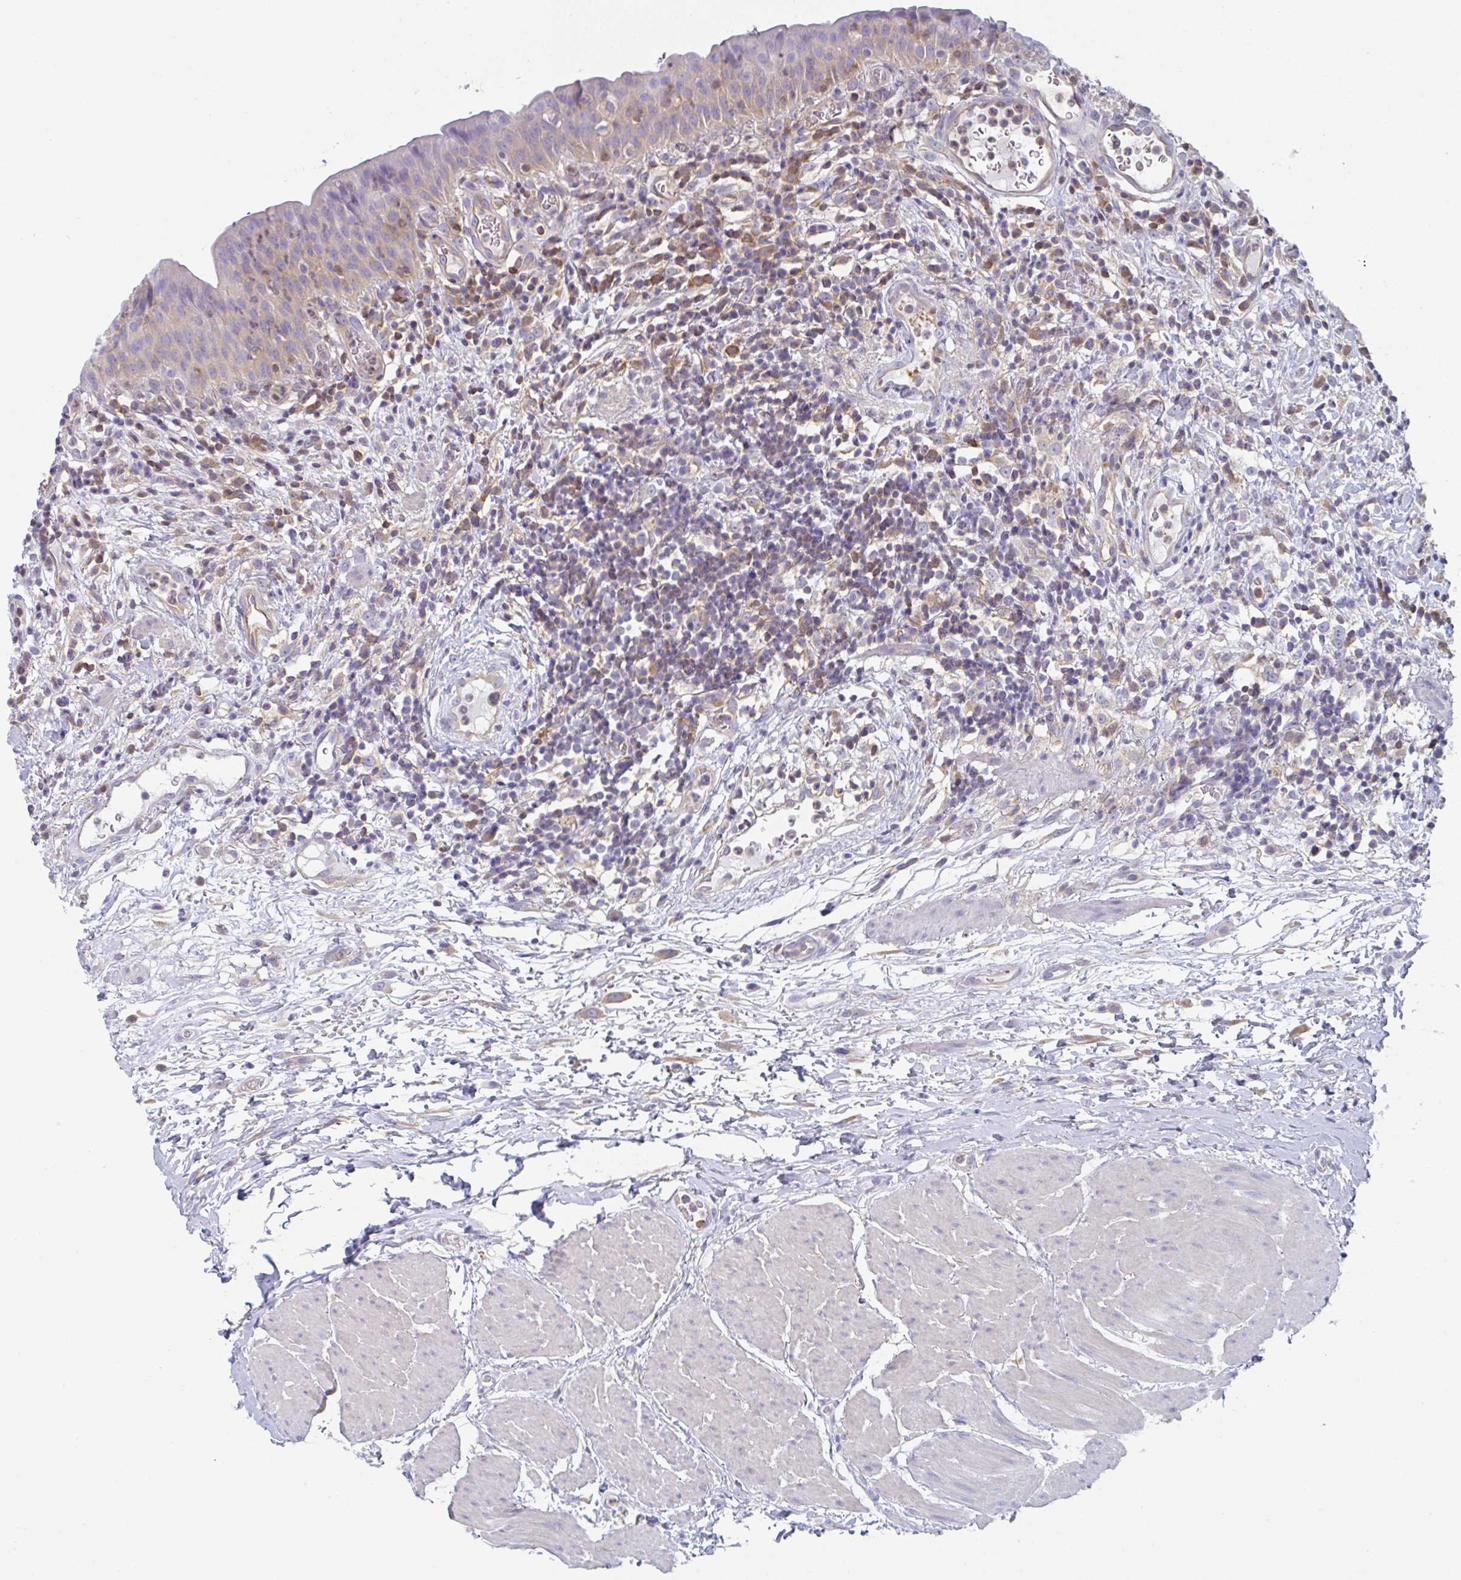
{"staining": {"intensity": "weak", "quantity": "<25%", "location": "cytoplasmic/membranous"}, "tissue": "urinary bladder", "cell_type": "Urothelial cells", "image_type": "normal", "snomed": [{"axis": "morphology", "description": "Normal tissue, NOS"}, {"axis": "morphology", "description": "Inflammation, NOS"}, {"axis": "topography", "description": "Urinary bladder"}], "caption": "Immunohistochemical staining of unremarkable human urinary bladder reveals no significant staining in urothelial cells. (DAB (3,3'-diaminobenzidine) immunohistochemistry (IHC), high magnification).", "gene": "AMPD2", "patient": {"sex": "male", "age": 57}}